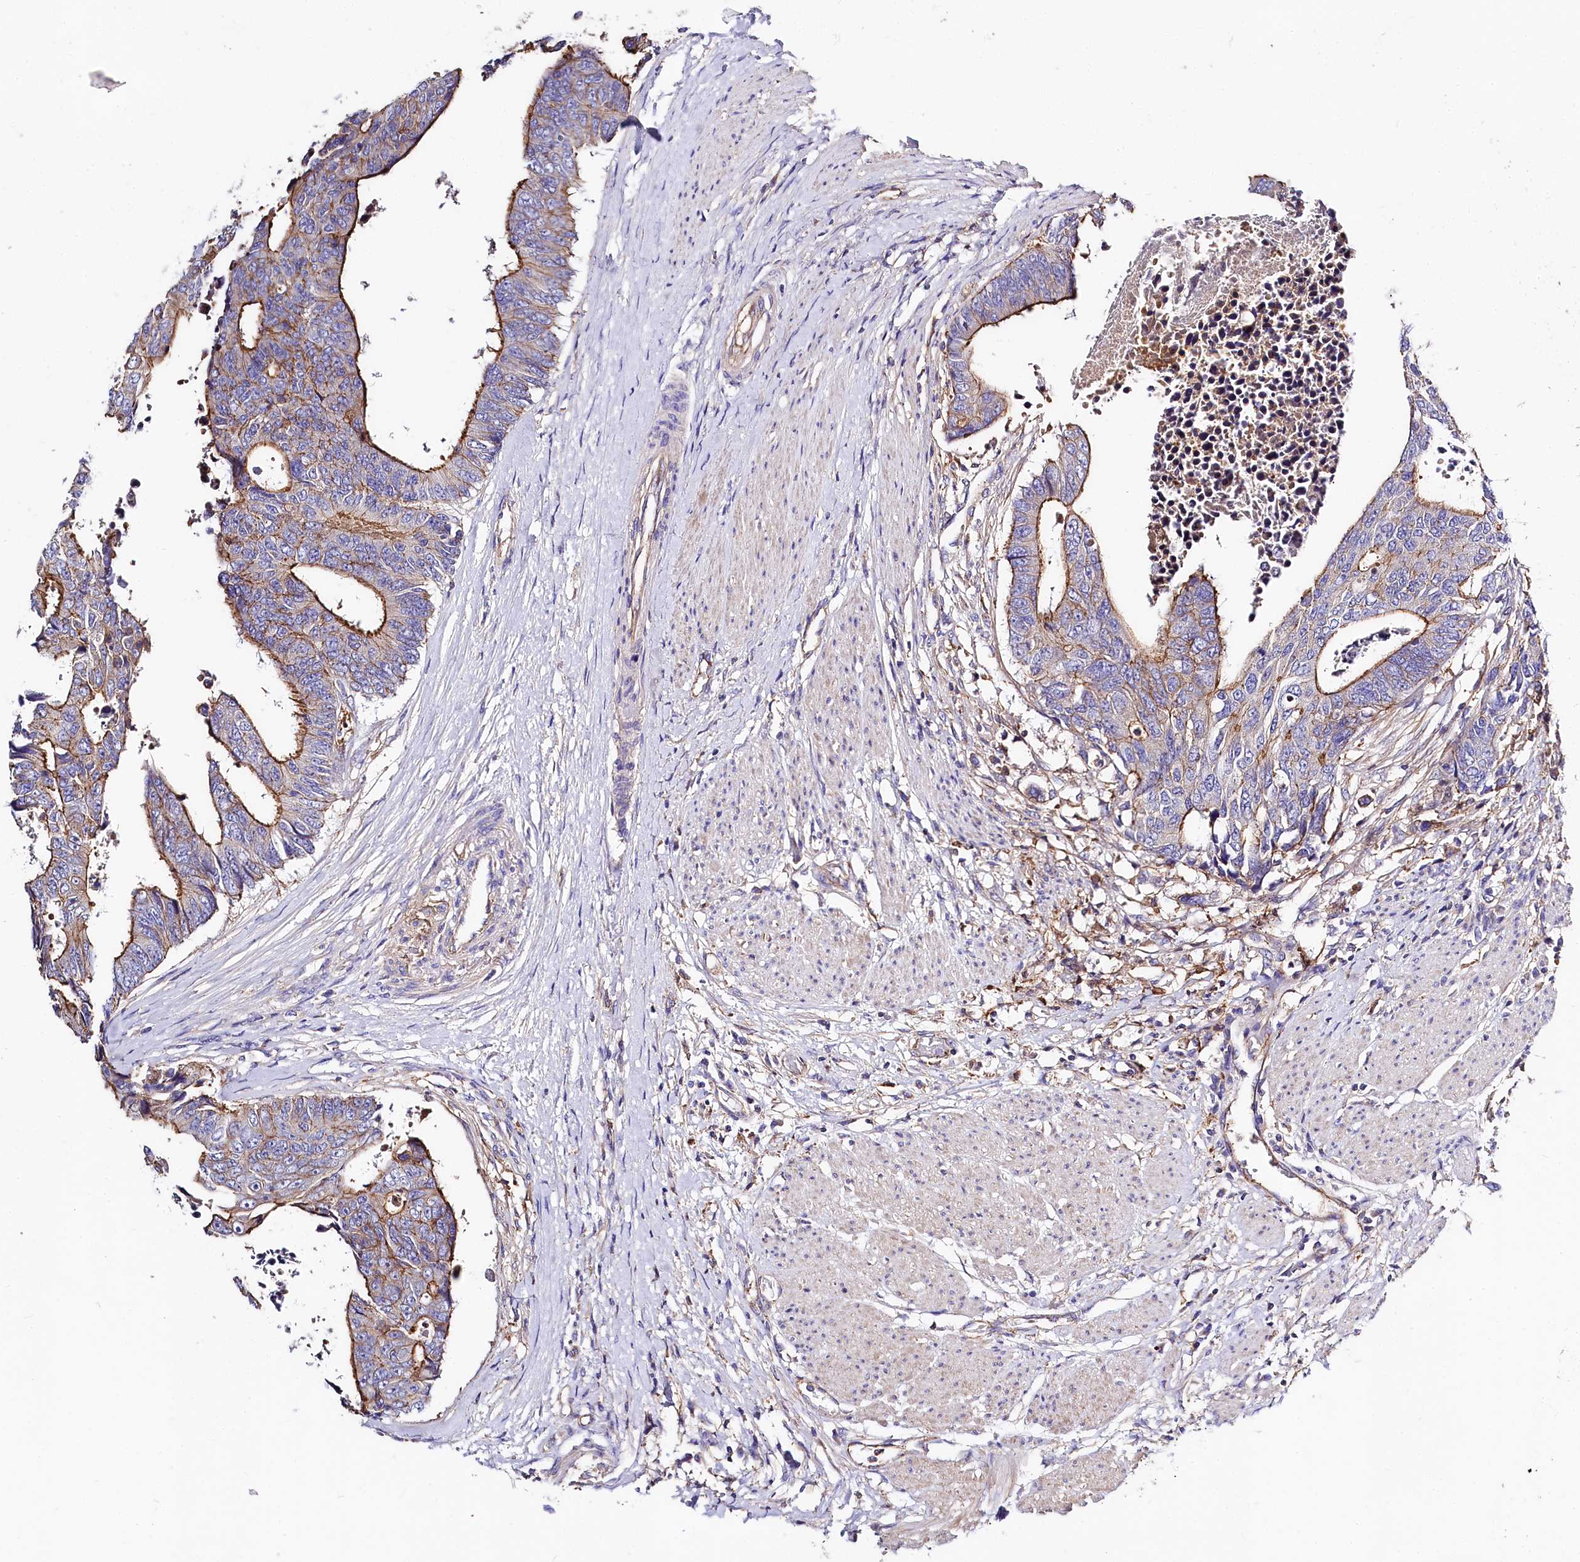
{"staining": {"intensity": "moderate", "quantity": ">75%", "location": "cytoplasmic/membranous"}, "tissue": "colorectal cancer", "cell_type": "Tumor cells", "image_type": "cancer", "snomed": [{"axis": "morphology", "description": "Adenocarcinoma, NOS"}, {"axis": "topography", "description": "Rectum"}], "caption": "Approximately >75% of tumor cells in human adenocarcinoma (colorectal) show moderate cytoplasmic/membranous protein positivity as visualized by brown immunohistochemical staining.", "gene": "FCHSD2", "patient": {"sex": "male", "age": 84}}